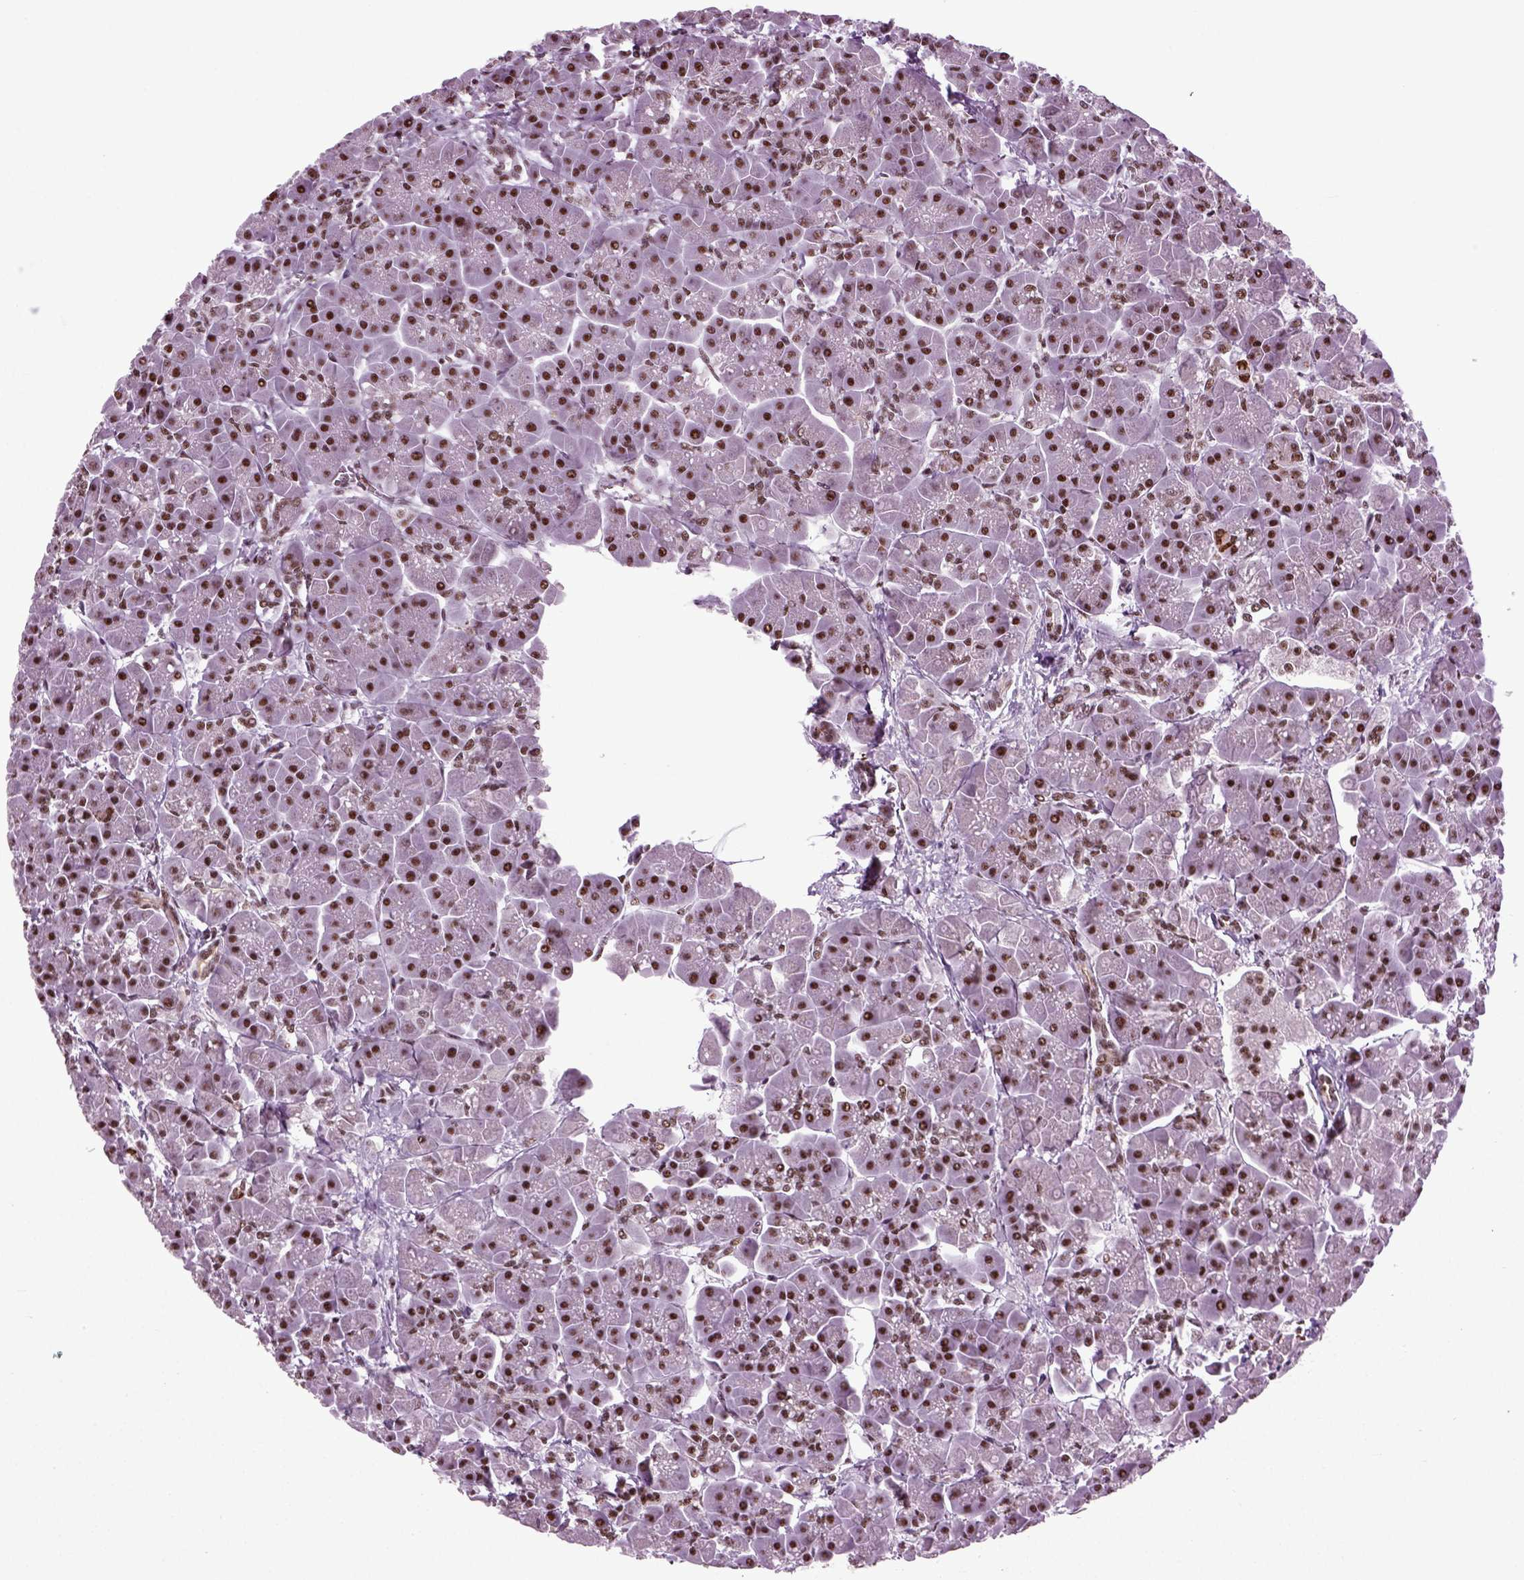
{"staining": {"intensity": "moderate", "quantity": "25%-75%", "location": "nuclear"}, "tissue": "pancreas", "cell_type": "Exocrine glandular cells", "image_type": "normal", "snomed": [{"axis": "morphology", "description": "Normal tissue, NOS"}, {"axis": "topography", "description": "Pancreas"}], "caption": "A histopathology image of pancreas stained for a protein demonstrates moderate nuclear brown staining in exocrine glandular cells.", "gene": "RCOR3", "patient": {"sex": "male", "age": 70}}